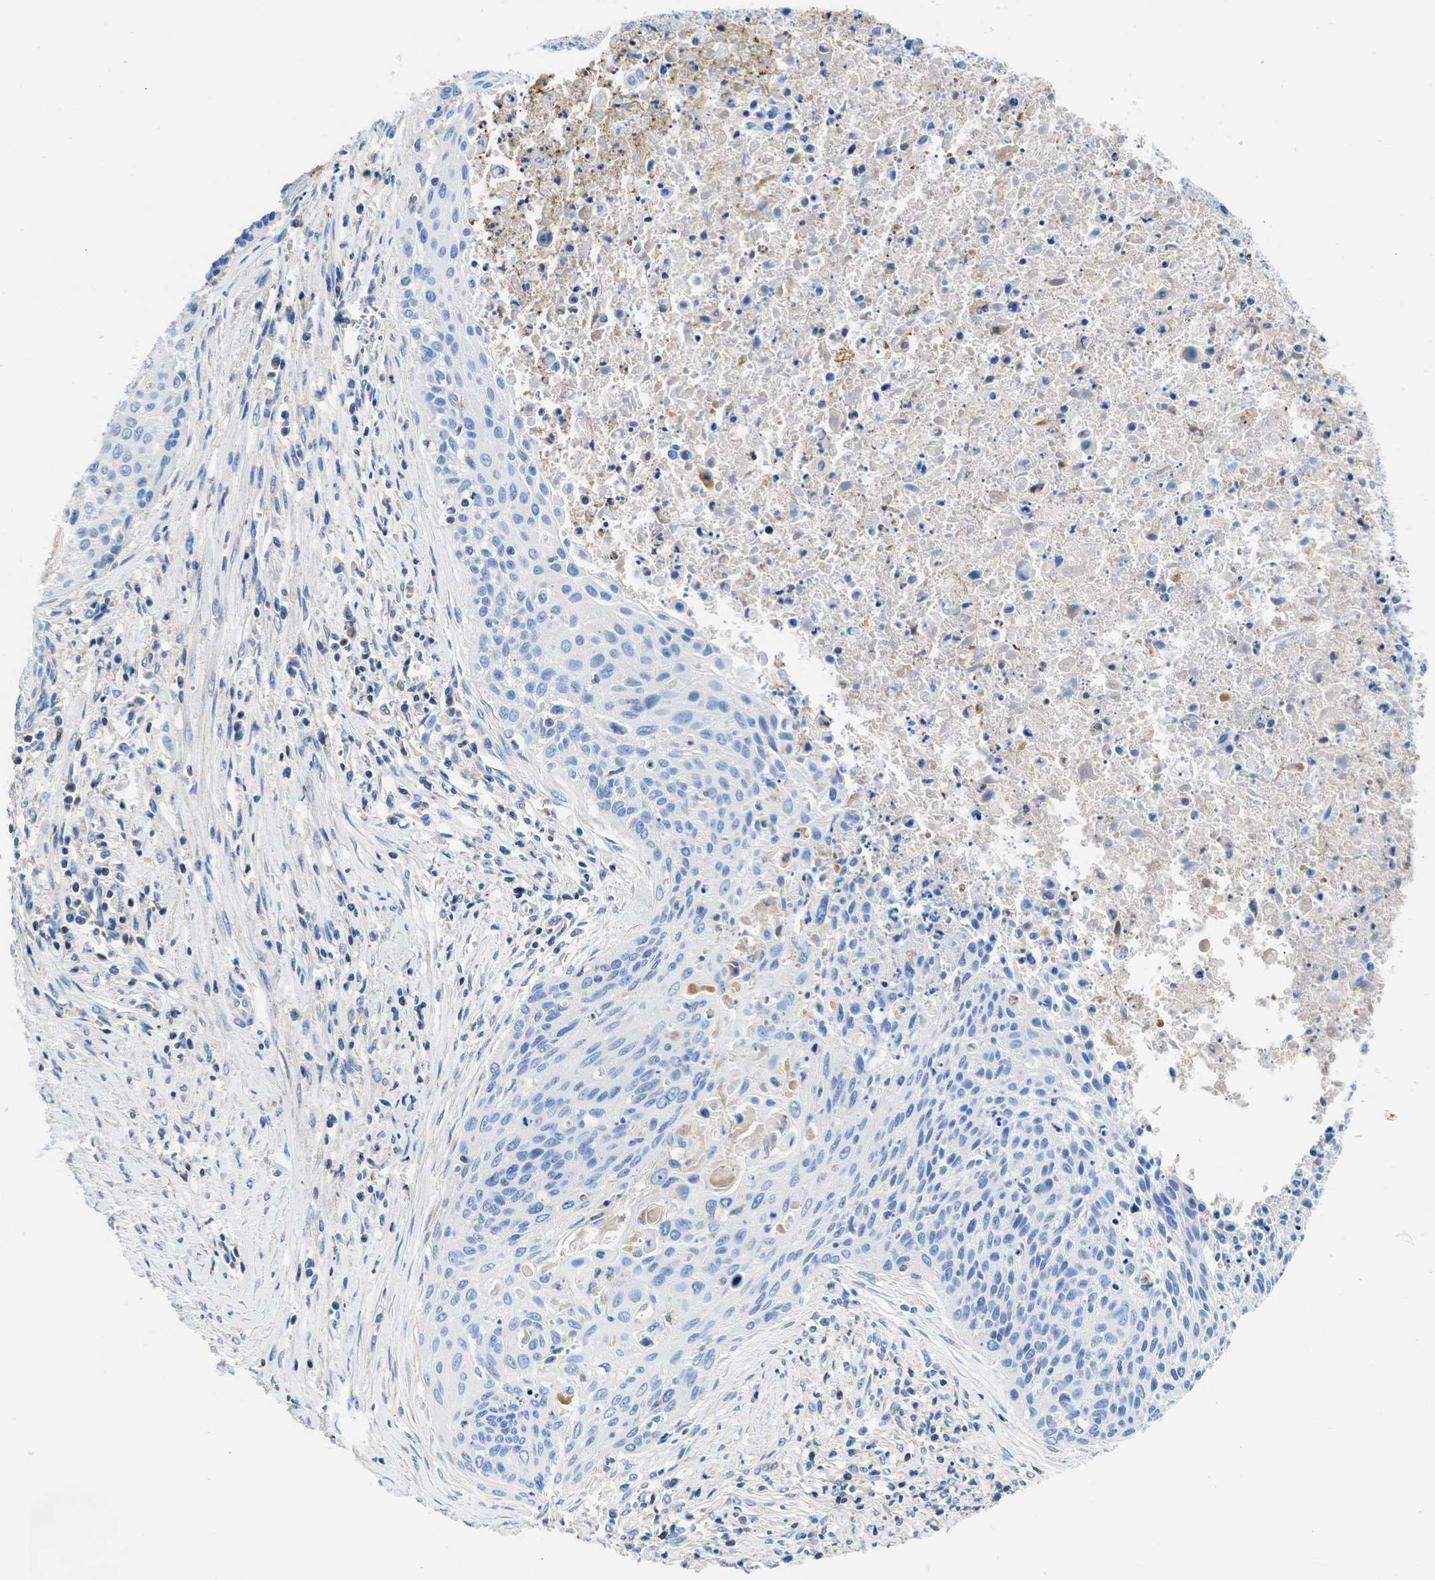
{"staining": {"intensity": "negative", "quantity": "none", "location": "none"}, "tissue": "cervical cancer", "cell_type": "Tumor cells", "image_type": "cancer", "snomed": [{"axis": "morphology", "description": "Squamous cell carcinoma, NOS"}, {"axis": "topography", "description": "Cervix"}], "caption": "Immunohistochemical staining of human cervical cancer (squamous cell carcinoma) exhibits no significant staining in tumor cells.", "gene": "KCNQ4", "patient": {"sex": "female", "age": 55}}